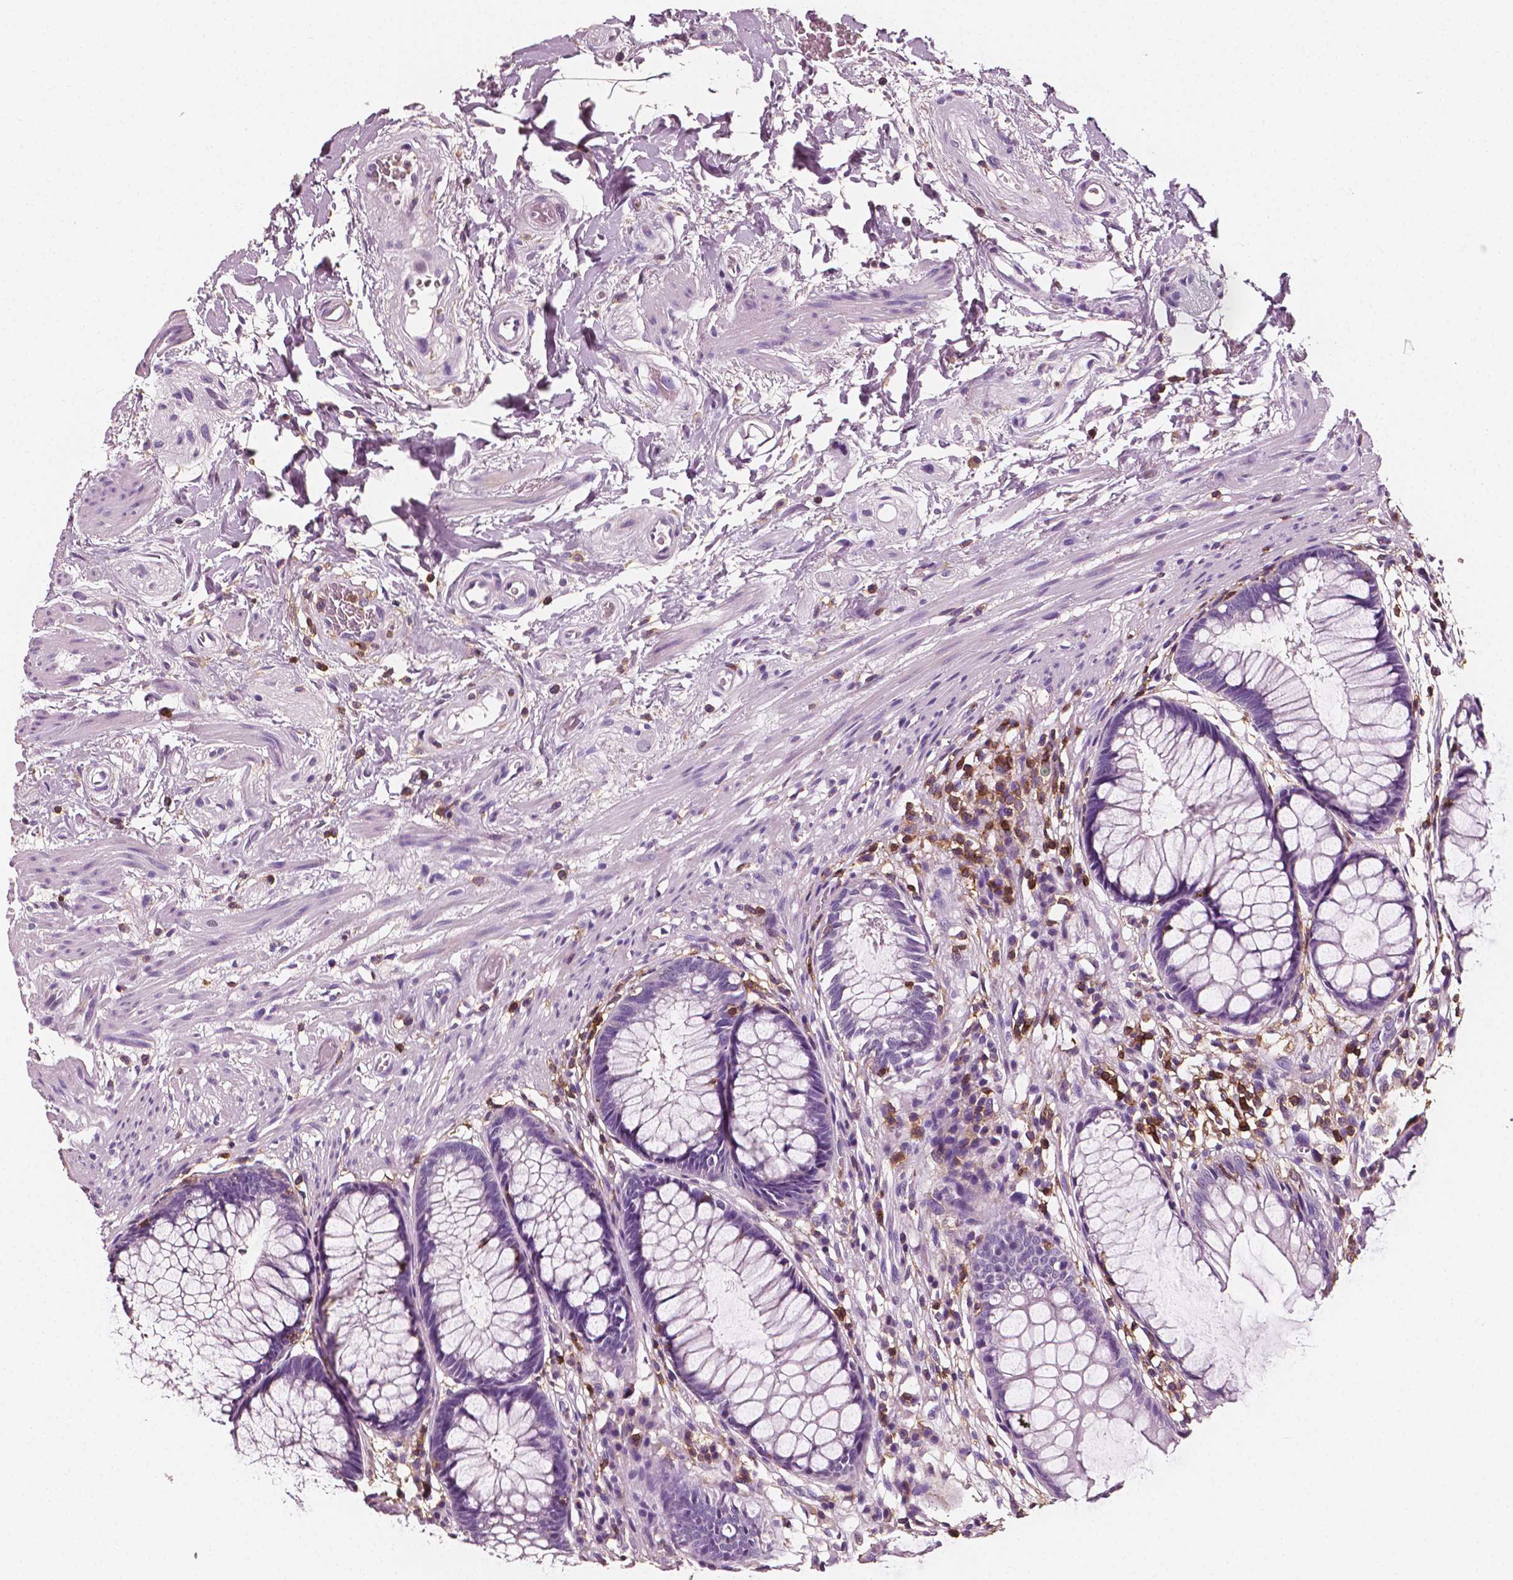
{"staining": {"intensity": "negative", "quantity": "none", "location": "none"}, "tissue": "rectum", "cell_type": "Glandular cells", "image_type": "normal", "snomed": [{"axis": "morphology", "description": "Normal tissue, NOS"}, {"axis": "topography", "description": "Smooth muscle"}, {"axis": "topography", "description": "Rectum"}], "caption": "IHC of unremarkable human rectum exhibits no staining in glandular cells.", "gene": "PTPRC", "patient": {"sex": "male", "age": 53}}